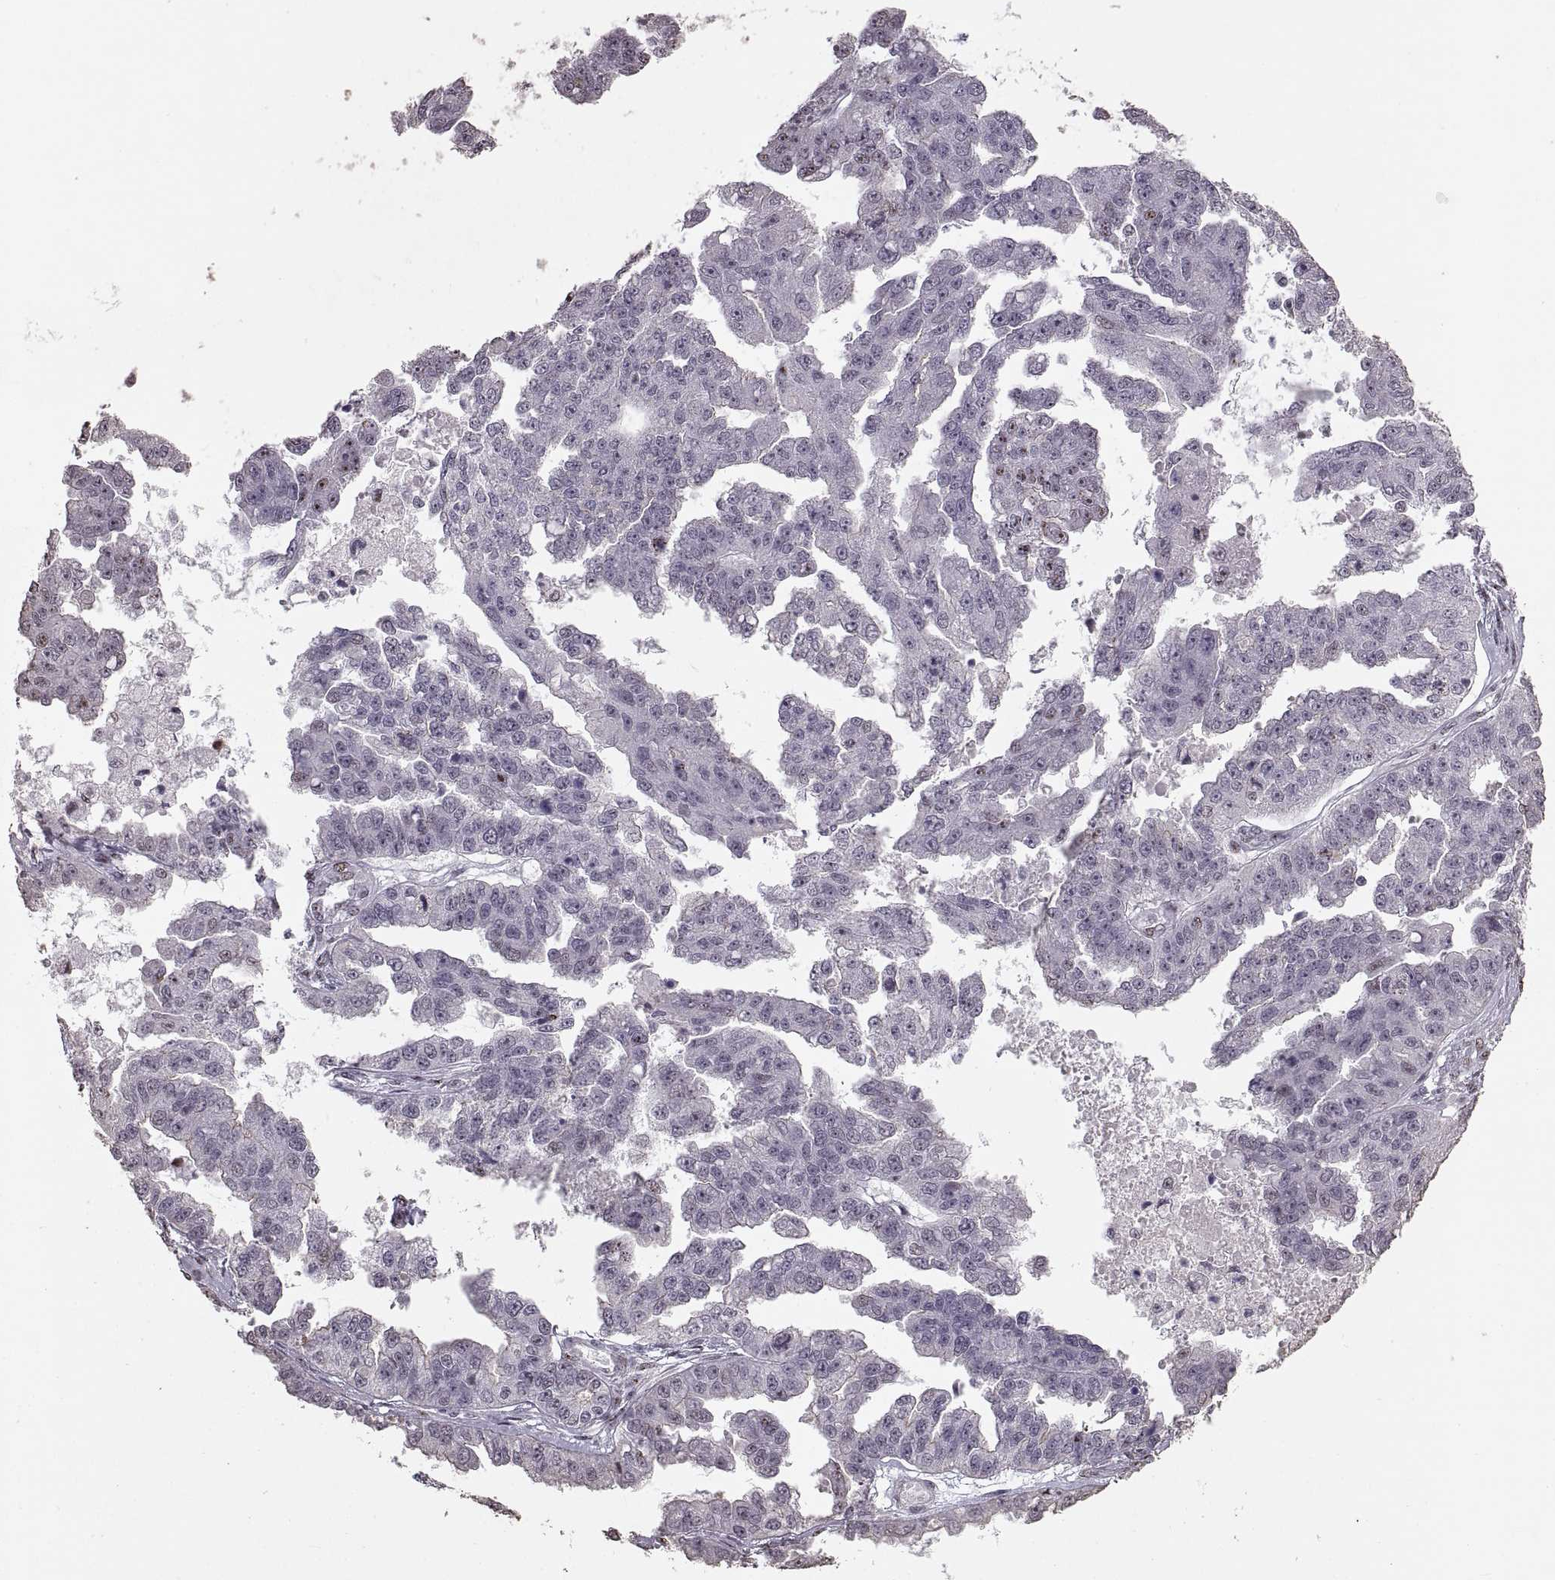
{"staining": {"intensity": "negative", "quantity": "none", "location": "none"}, "tissue": "ovarian cancer", "cell_type": "Tumor cells", "image_type": "cancer", "snomed": [{"axis": "morphology", "description": "Cystadenocarcinoma, serous, NOS"}, {"axis": "topography", "description": "Ovary"}], "caption": "DAB immunohistochemical staining of serous cystadenocarcinoma (ovarian) shows no significant positivity in tumor cells.", "gene": "PALS1", "patient": {"sex": "female", "age": 58}}